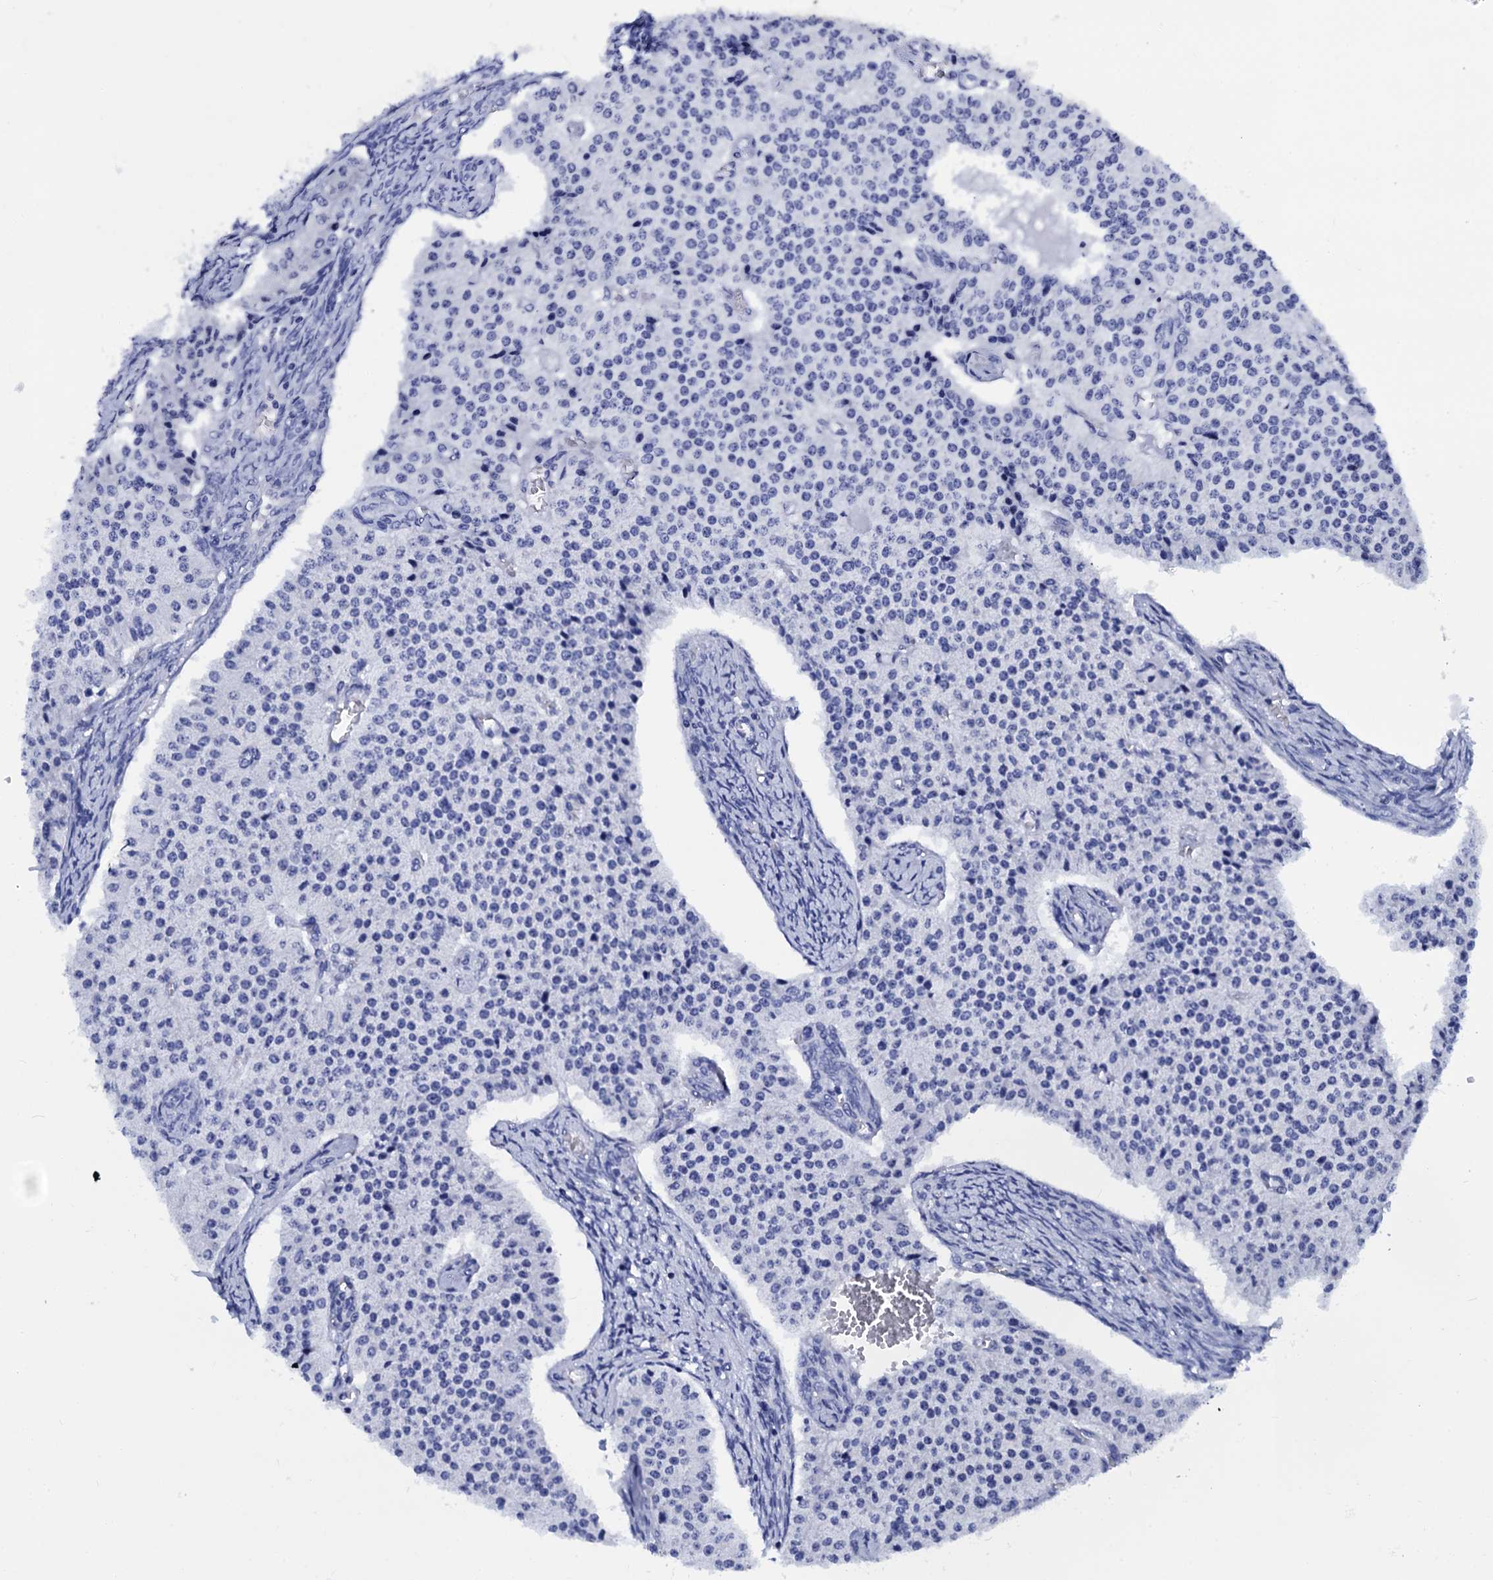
{"staining": {"intensity": "negative", "quantity": "none", "location": "none"}, "tissue": "carcinoid", "cell_type": "Tumor cells", "image_type": "cancer", "snomed": [{"axis": "morphology", "description": "Carcinoid, malignant, NOS"}, {"axis": "topography", "description": "Colon"}], "caption": "DAB (3,3'-diaminobenzidine) immunohistochemical staining of human carcinoid (malignant) displays no significant expression in tumor cells.", "gene": "MYBPC3", "patient": {"sex": "female", "age": 52}}